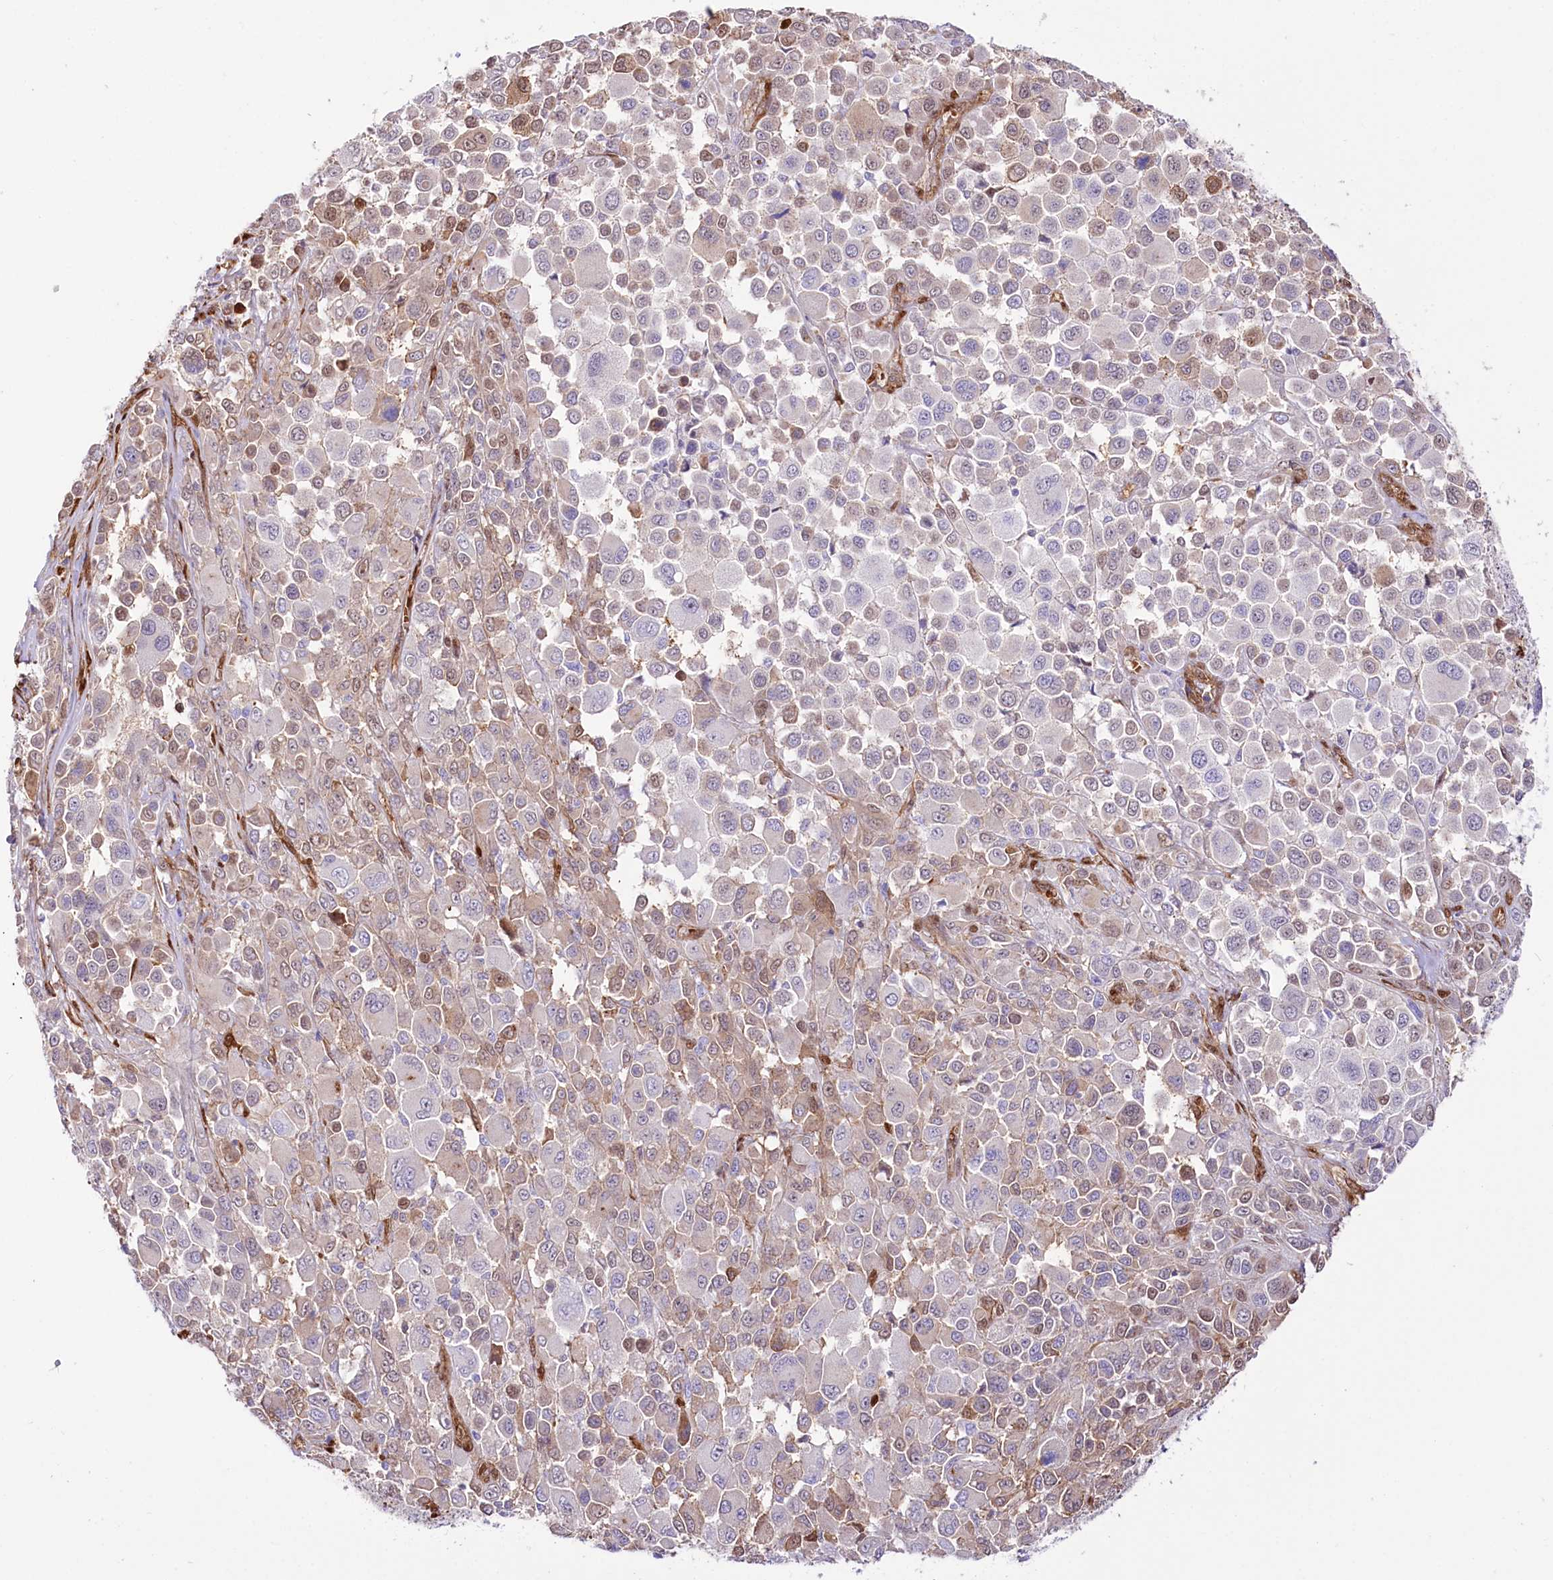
{"staining": {"intensity": "weak", "quantity": "25%-75%", "location": "cytoplasmic/membranous,nuclear"}, "tissue": "melanoma", "cell_type": "Tumor cells", "image_type": "cancer", "snomed": [{"axis": "morphology", "description": "Malignant melanoma, NOS"}, {"axis": "topography", "description": "Skin of trunk"}], "caption": "Protein expression analysis of human malignant melanoma reveals weak cytoplasmic/membranous and nuclear positivity in approximately 25%-75% of tumor cells. (DAB (3,3'-diaminobenzidine) IHC, brown staining for protein, blue staining for nuclei).", "gene": "PTMS", "patient": {"sex": "male", "age": 71}}